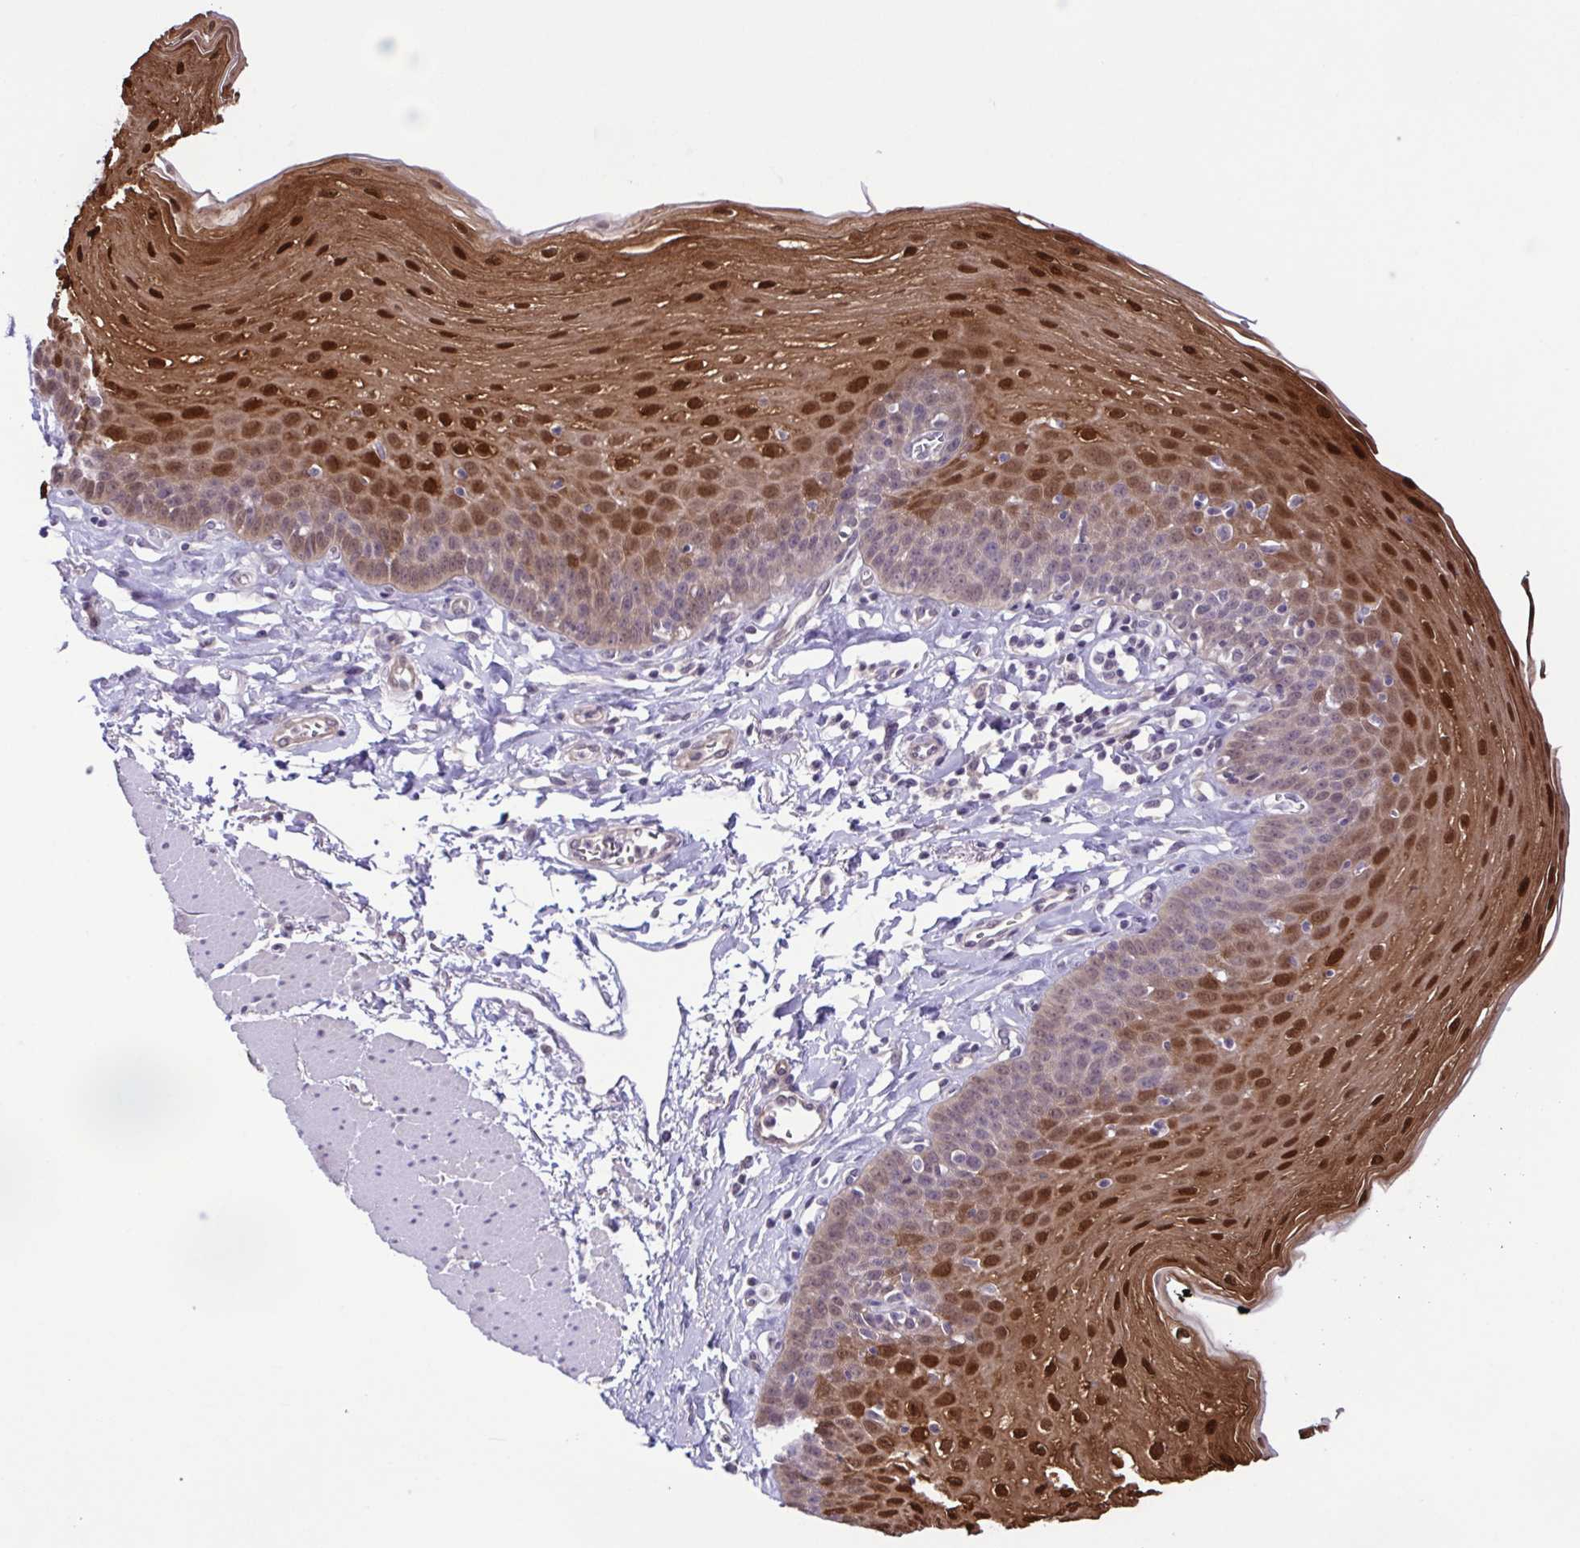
{"staining": {"intensity": "strong", "quantity": "25%-75%", "location": "cytoplasmic/membranous,nuclear"}, "tissue": "esophagus", "cell_type": "Squamous epithelial cells", "image_type": "normal", "snomed": [{"axis": "morphology", "description": "Normal tissue, NOS"}, {"axis": "topography", "description": "Esophagus"}], "caption": "Strong cytoplasmic/membranous,nuclear expression for a protein is seen in approximately 25%-75% of squamous epithelial cells of normal esophagus using immunohistochemistry (IHC).", "gene": "IL1RN", "patient": {"sex": "female", "age": 81}}